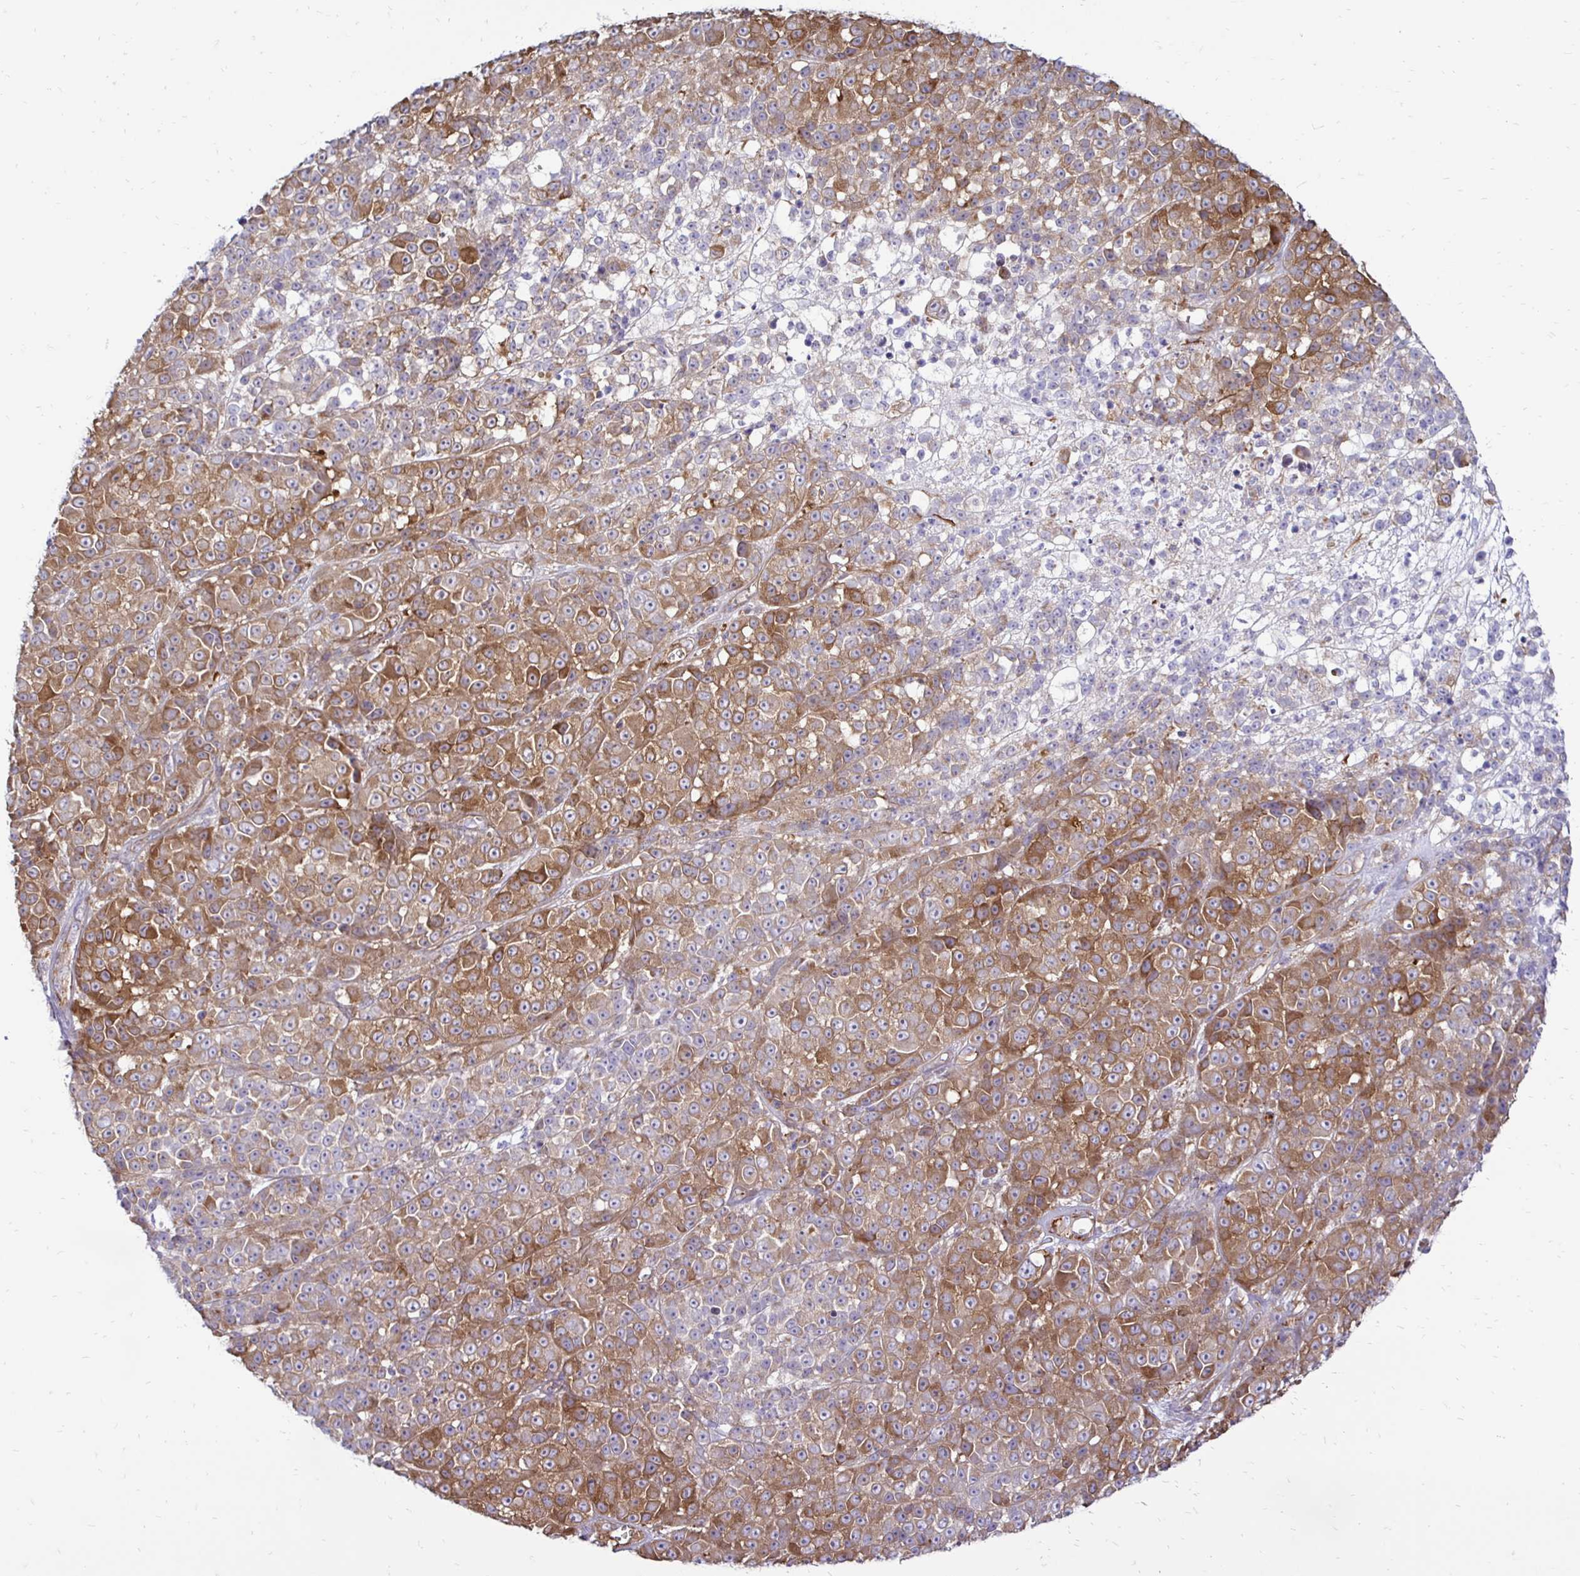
{"staining": {"intensity": "moderate", "quantity": ">75%", "location": "cytoplasmic/membranous"}, "tissue": "melanoma", "cell_type": "Tumor cells", "image_type": "cancer", "snomed": [{"axis": "morphology", "description": "Malignant melanoma, NOS"}, {"axis": "topography", "description": "Skin"}, {"axis": "topography", "description": "Skin of back"}], "caption": "Tumor cells display medium levels of moderate cytoplasmic/membranous staining in approximately >75% of cells in human melanoma.", "gene": "CTPS1", "patient": {"sex": "male", "age": 91}}